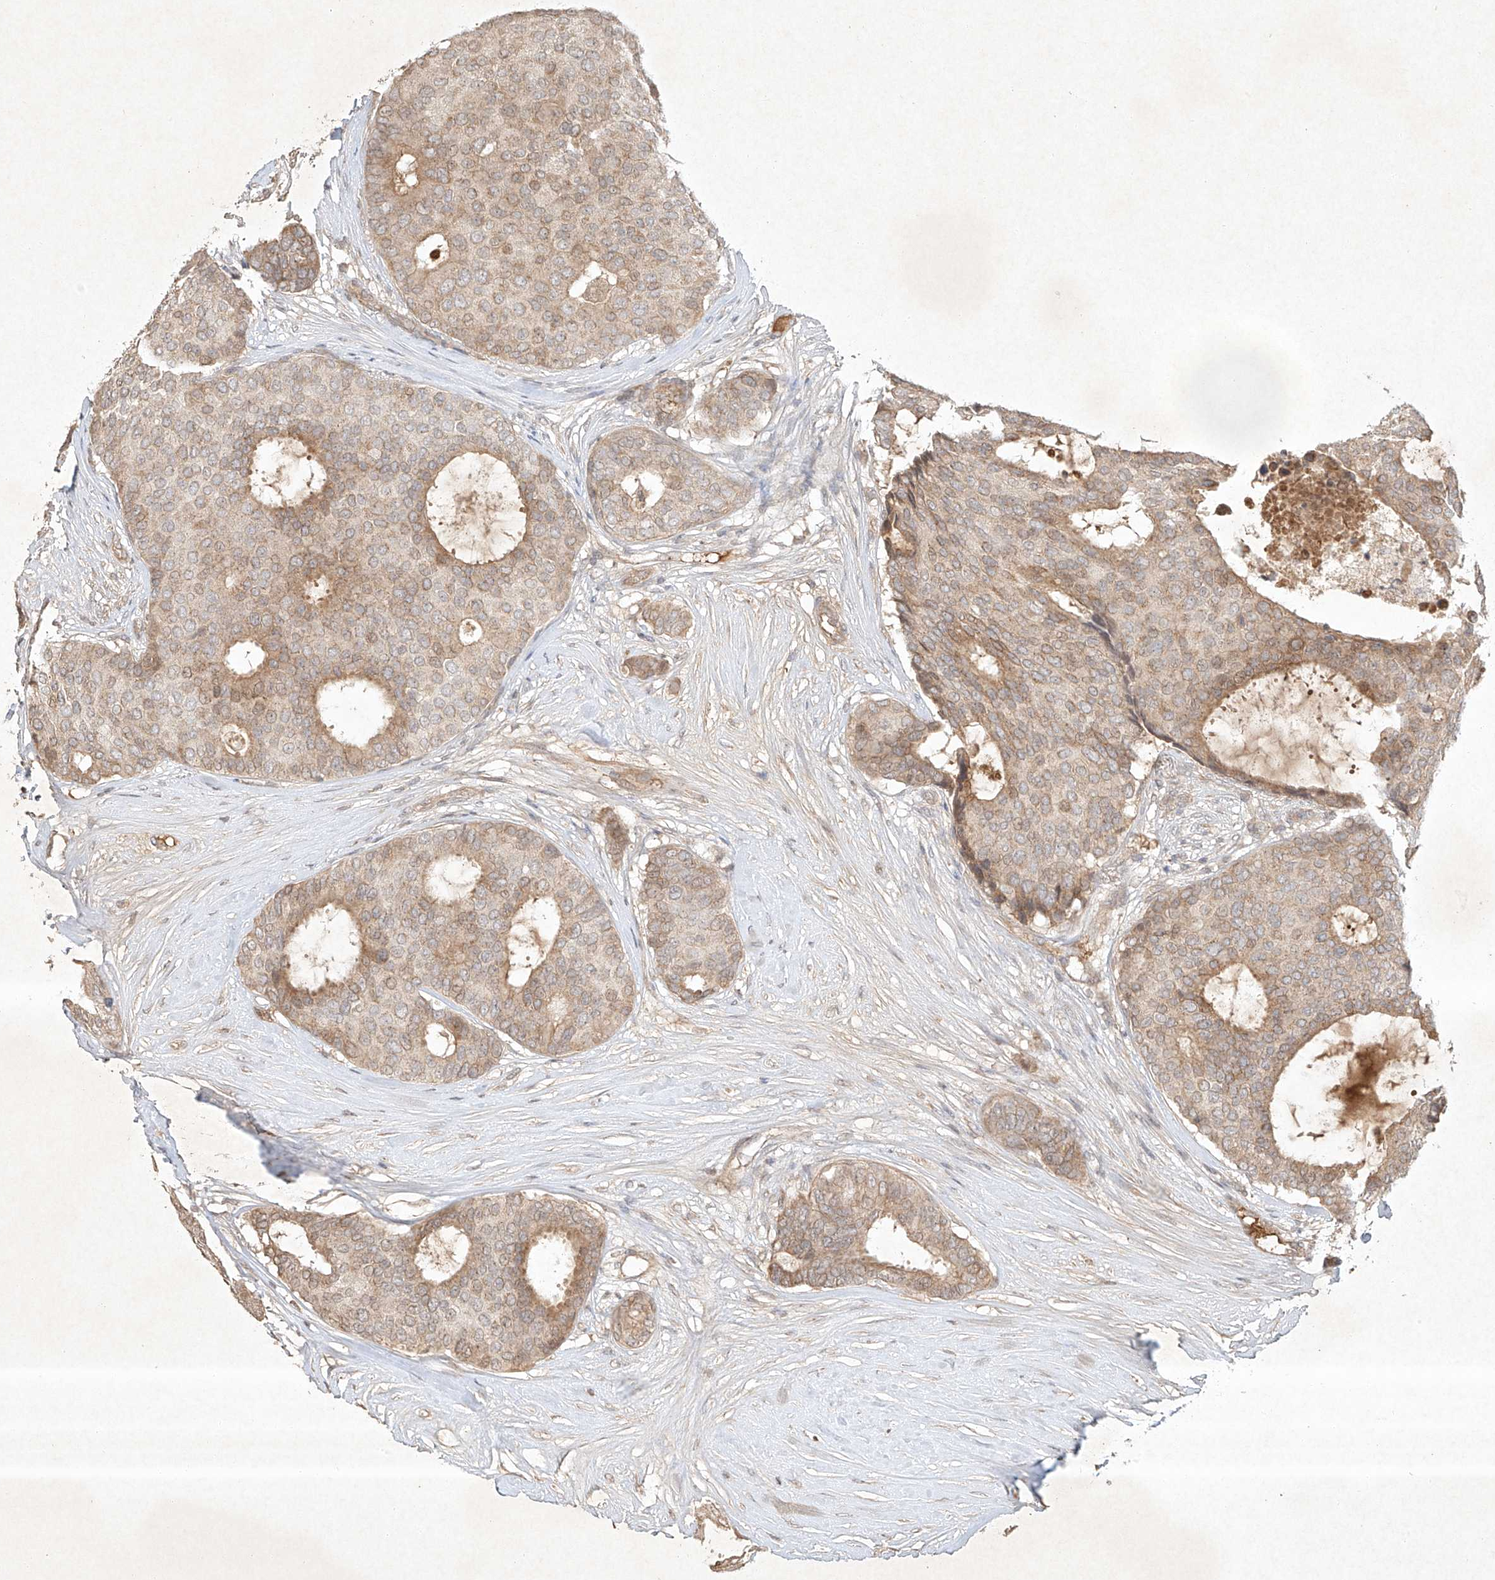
{"staining": {"intensity": "weak", "quantity": ">75%", "location": "cytoplasmic/membranous"}, "tissue": "breast cancer", "cell_type": "Tumor cells", "image_type": "cancer", "snomed": [{"axis": "morphology", "description": "Duct carcinoma"}, {"axis": "topography", "description": "Breast"}], "caption": "Protein expression analysis of human breast cancer (intraductal carcinoma) reveals weak cytoplasmic/membranous positivity in about >75% of tumor cells. (Brightfield microscopy of DAB IHC at high magnification).", "gene": "BTRC", "patient": {"sex": "female", "age": 75}}